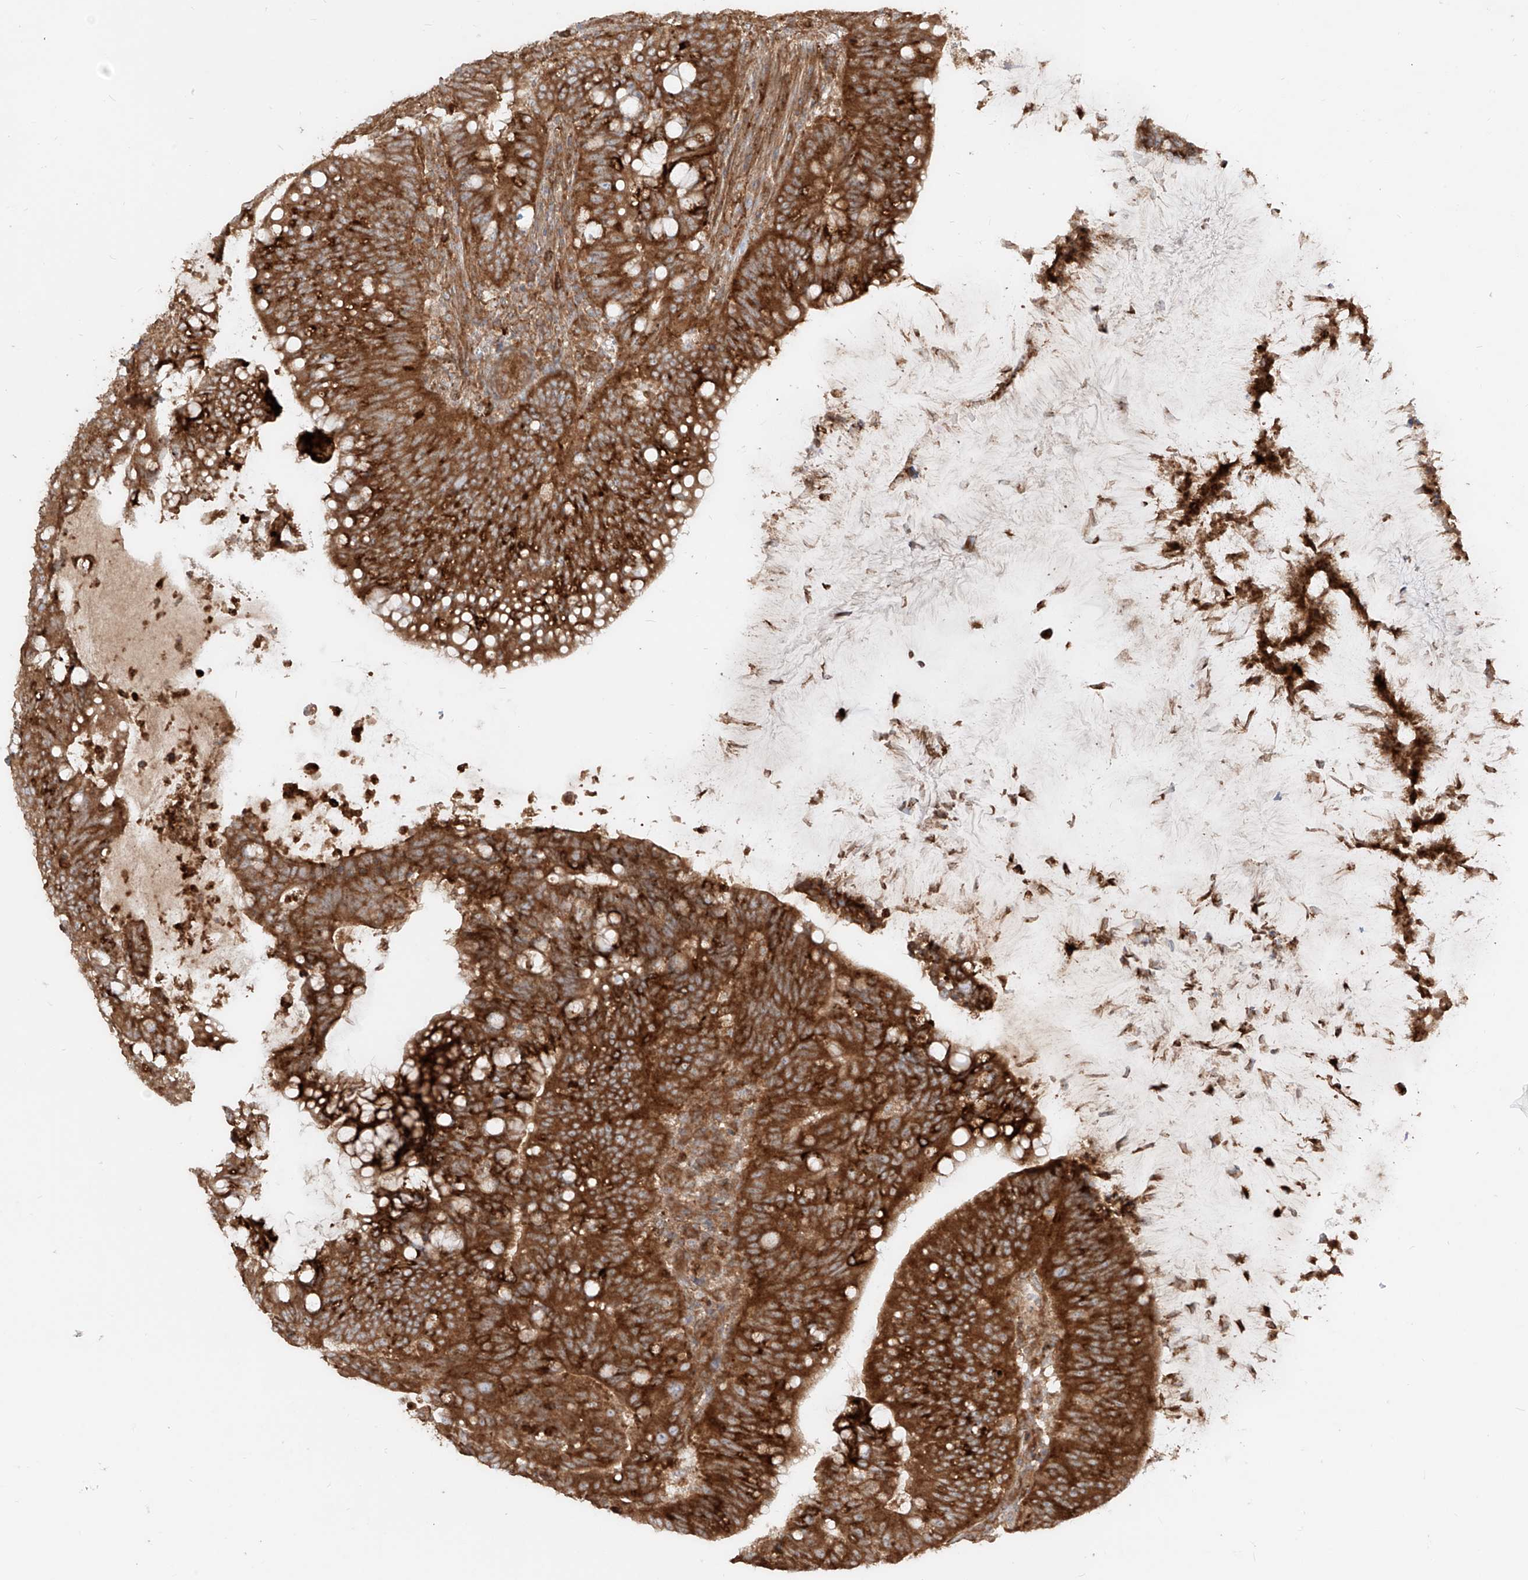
{"staining": {"intensity": "strong", "quantity": ">75%", "location": "cytoplasmic/membranous"}, "tissue": "colorectal cancer", "cell_type": "Tumor cells", "image_type": "cancer", "snomed": [{"axis": "morphology", "description": "Adenocarcinoma, NOS"}, {"axis": "topography", "description": "Colon"}], "caption": "A high-resolution micrograph shows IHC staining of colorectal cancer, which demonstrates strong cytoplasmic/membranous staining in about >75% of tumor cells.", "gene": "CCDC115", "patient": {"sex": "female", "age": 66}}